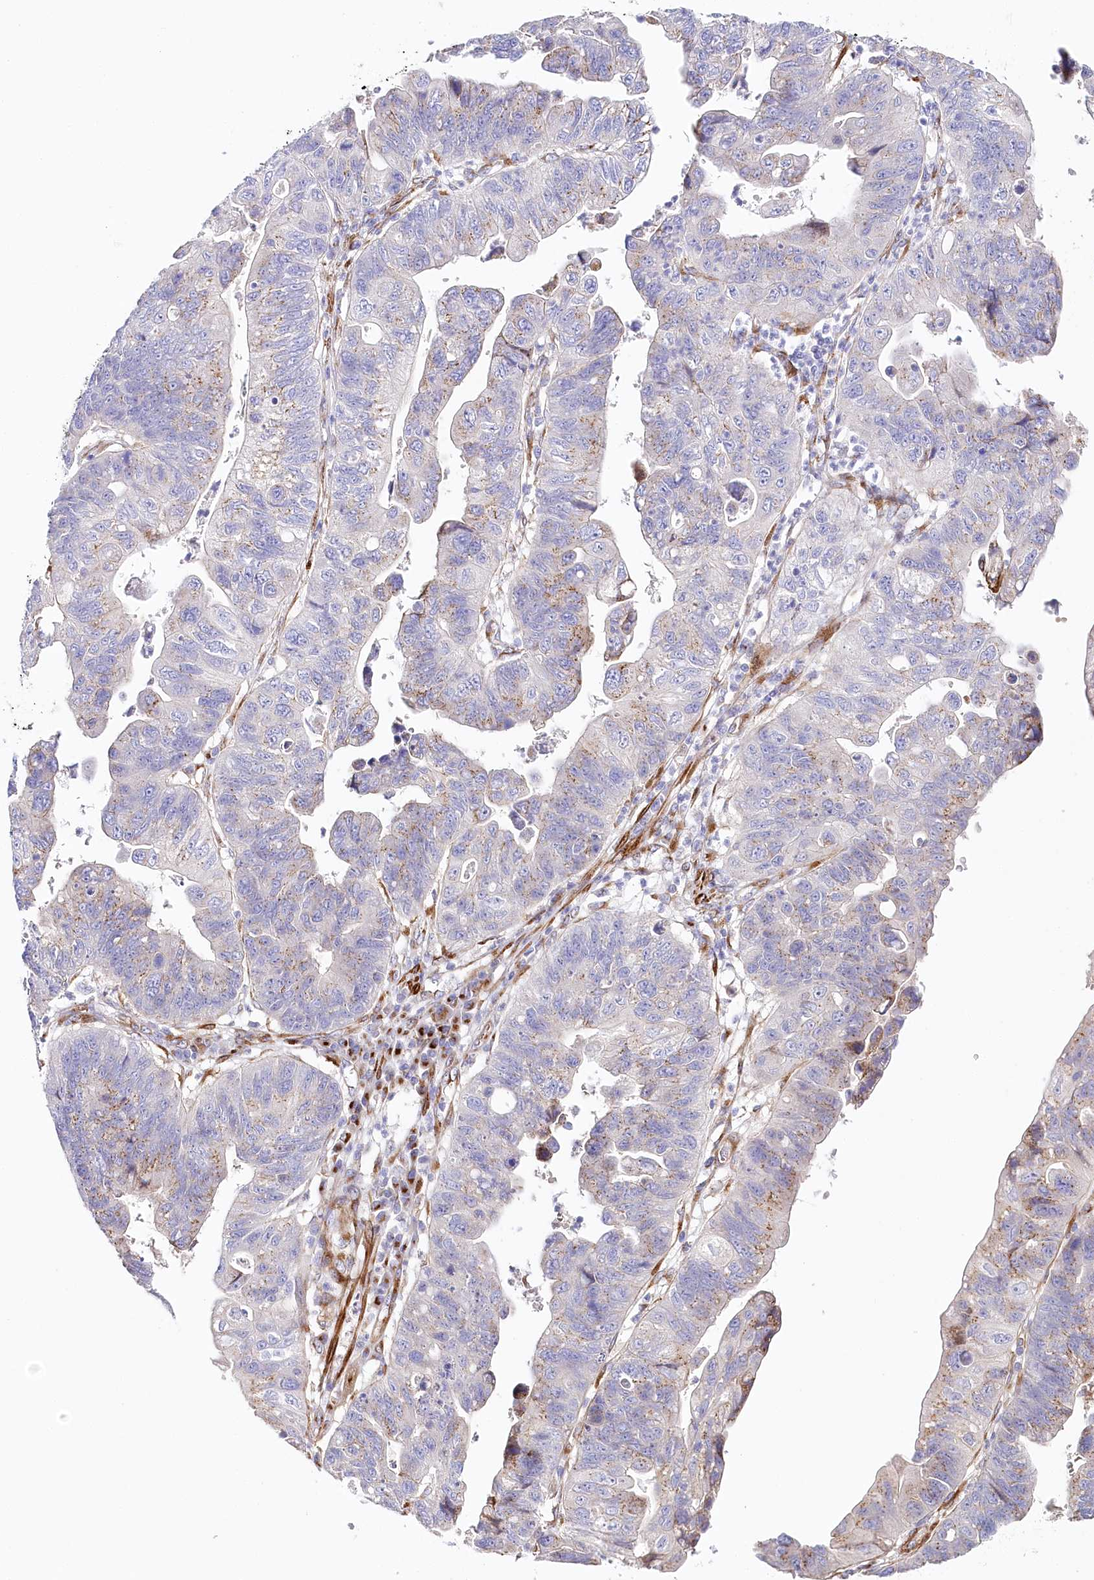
{"staining": {"intensity": "moderate", "quantity": "25%-75%", "location": "cytoplasmic/membranous"}, "tissue": "stomach cancer", "cell_type": "Tumor cells", "image_type": "cancer", "snomed": [{"axis": "morphology", "description": "Adenocarcinoma, NOS"}, {"axis": "topography", "description": "Stomach"}], "caption": "Adenocarcinoma (stomach) stained with a brown dye exhibits moderate cytoplasmic/membranous positive staining in about 25%-75% of tumor cells.", "gene": "ABRAXAS2", "patient": {"sex": "male", "age": 59}}